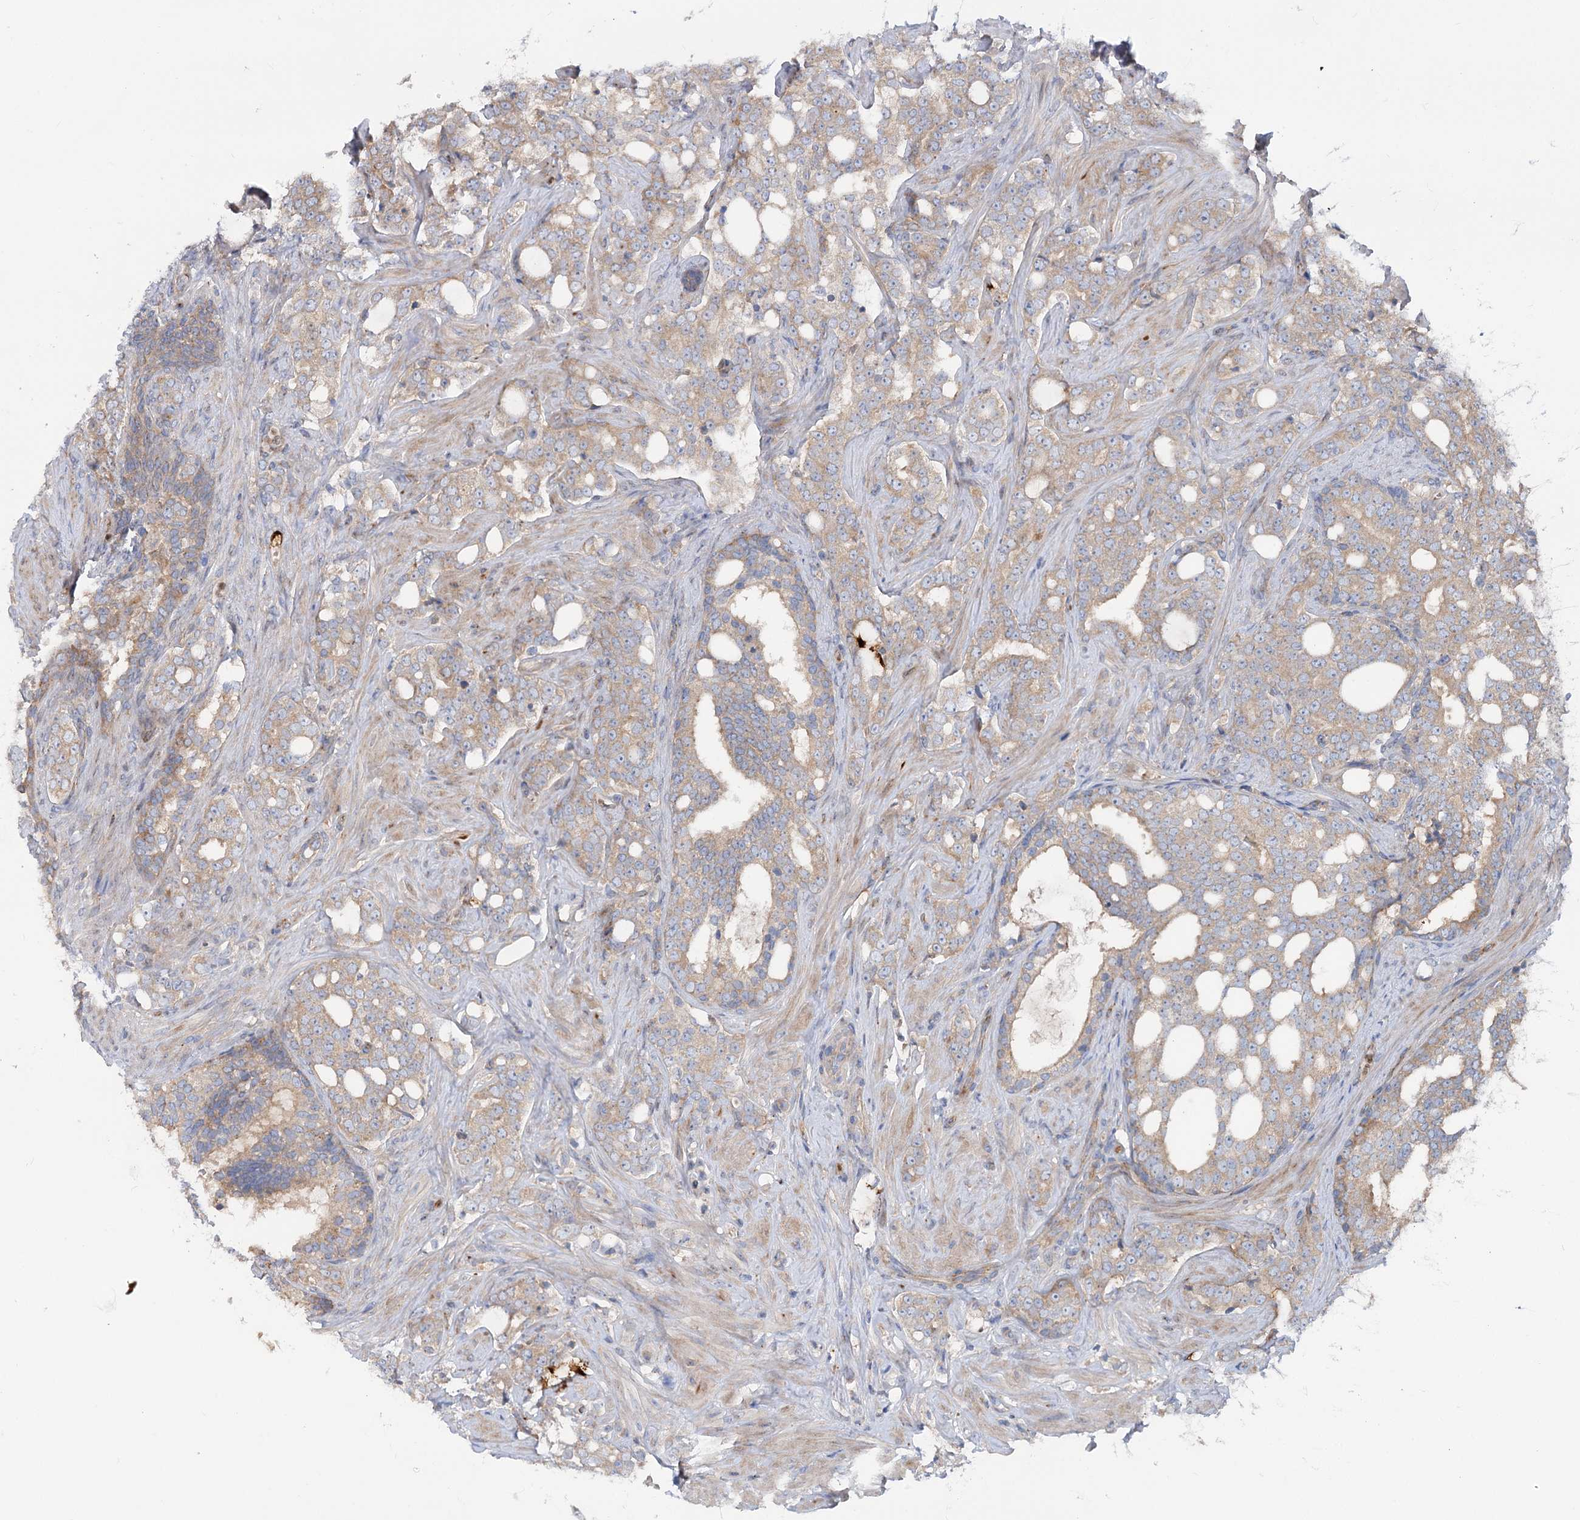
{"staining": {"intensity": "weak", "quantity": "25%-75%", "location": "cytoplasmic/membranous"}, "tissue": "prostate cancer", "cell_type": "Tumor cells", "image_type": "cancer", "snomed": [{"axis": "morphology", "description": "Adenocarcinoma, High grade"}, {"axis": "topography", "description": "Prostate"}], "caption": "Protein staining by immunohistochemistry shows weak cytoplasmic/membranous staining in approximately 25%-75% of tumor cells in high-grade adenocarcinoma (prostate). (IHC, brightfield microscopy, high magnification).", "gene": "SCN11A", "patient": {"sex": "male", "age": 64}}